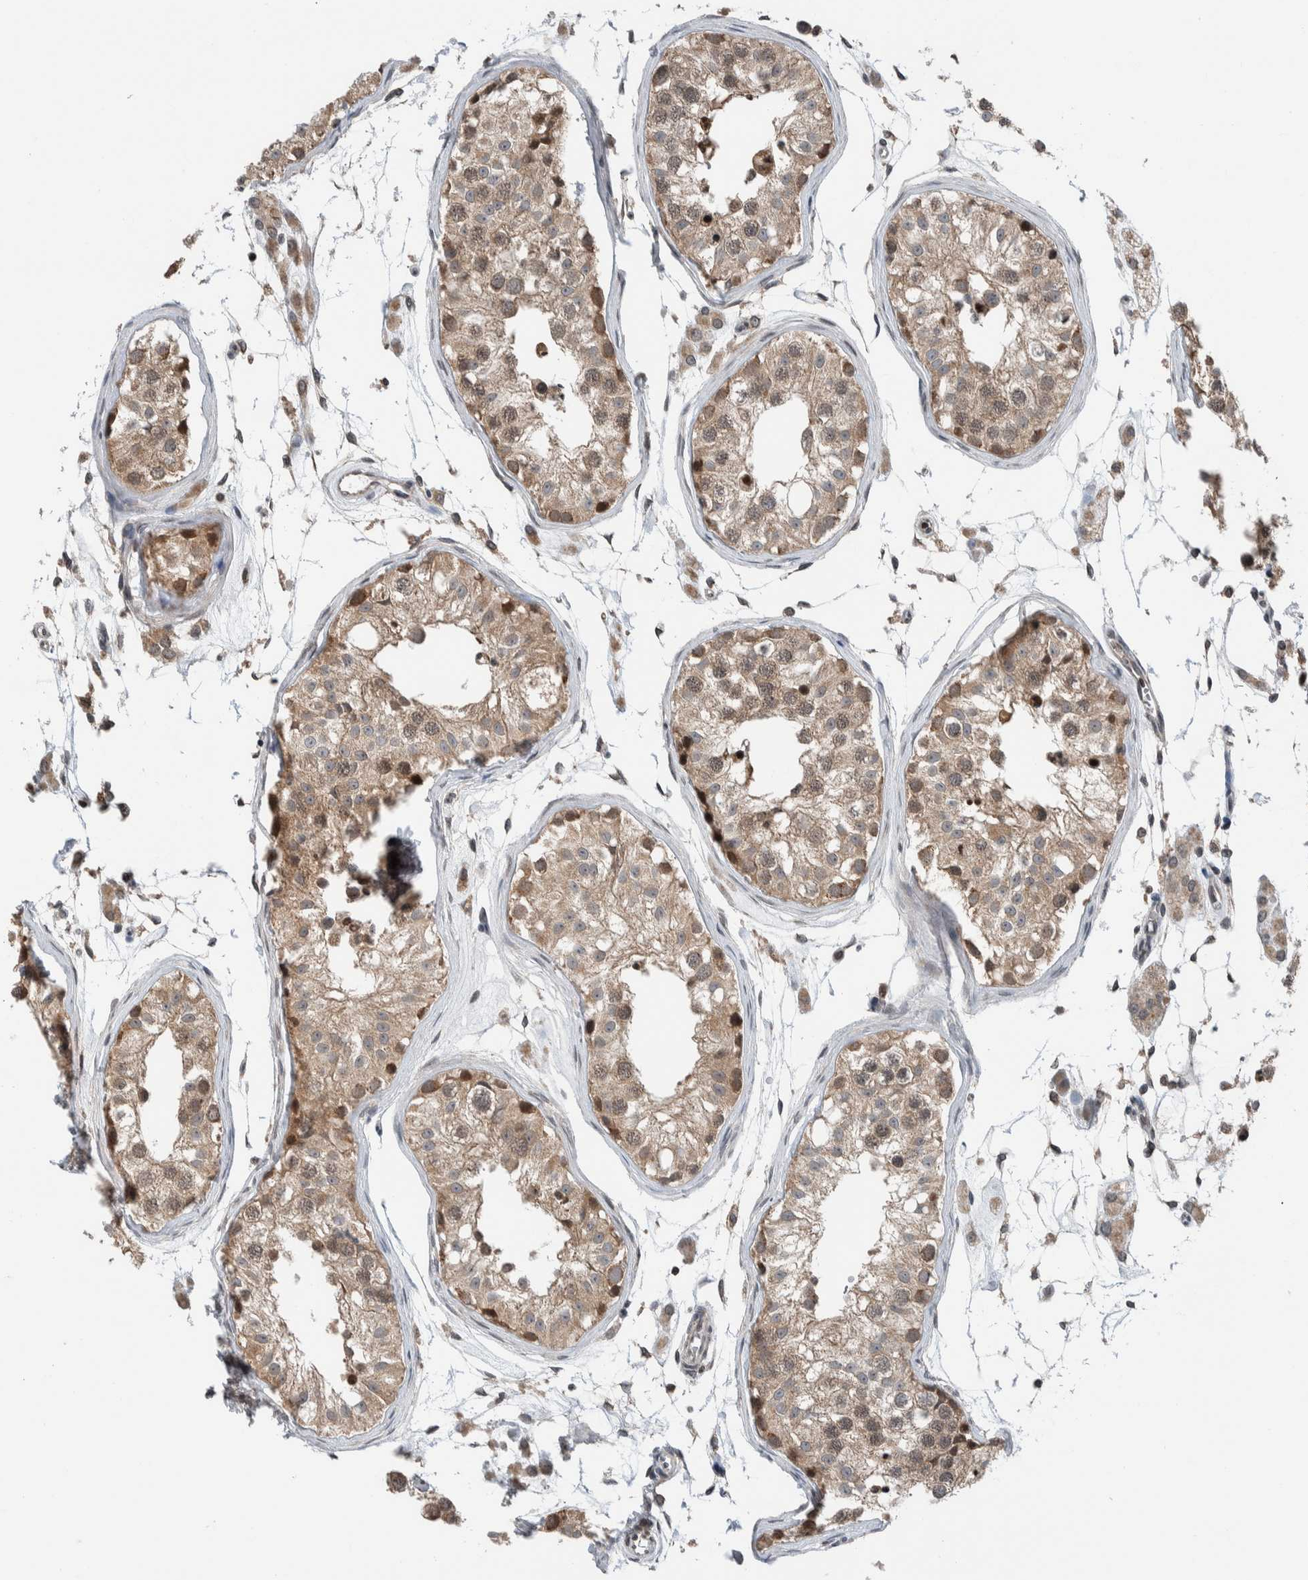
{"staining": {"intensity": "moderate", "quantity": ">75%", "location": "cytoplasmic/membranous,nuclear"}, "tissue": "testis", "cell_type": "Cells in seminiferous ducts", "image_type": "normal", "snomed": [{"axis": "morphology", "description": "Normal tissue, NOS"}, {"axis": "morphology", "description": "Adenocarcinoma, metastatic, NOS"}, {"axis": "topography", "description": "Testis"}], "caption": "Immunohistochemistry (DAB) staining of normal human testis reveals moderate cytoplasmic/membranous,nuclear protein expression in about >75% of cells in seminiferous ducts. (Brightfield microscopy of DAB IHC at high magnification).", "gene": "NPLOC4", "patient": {"sex": "male", "age": 26}}